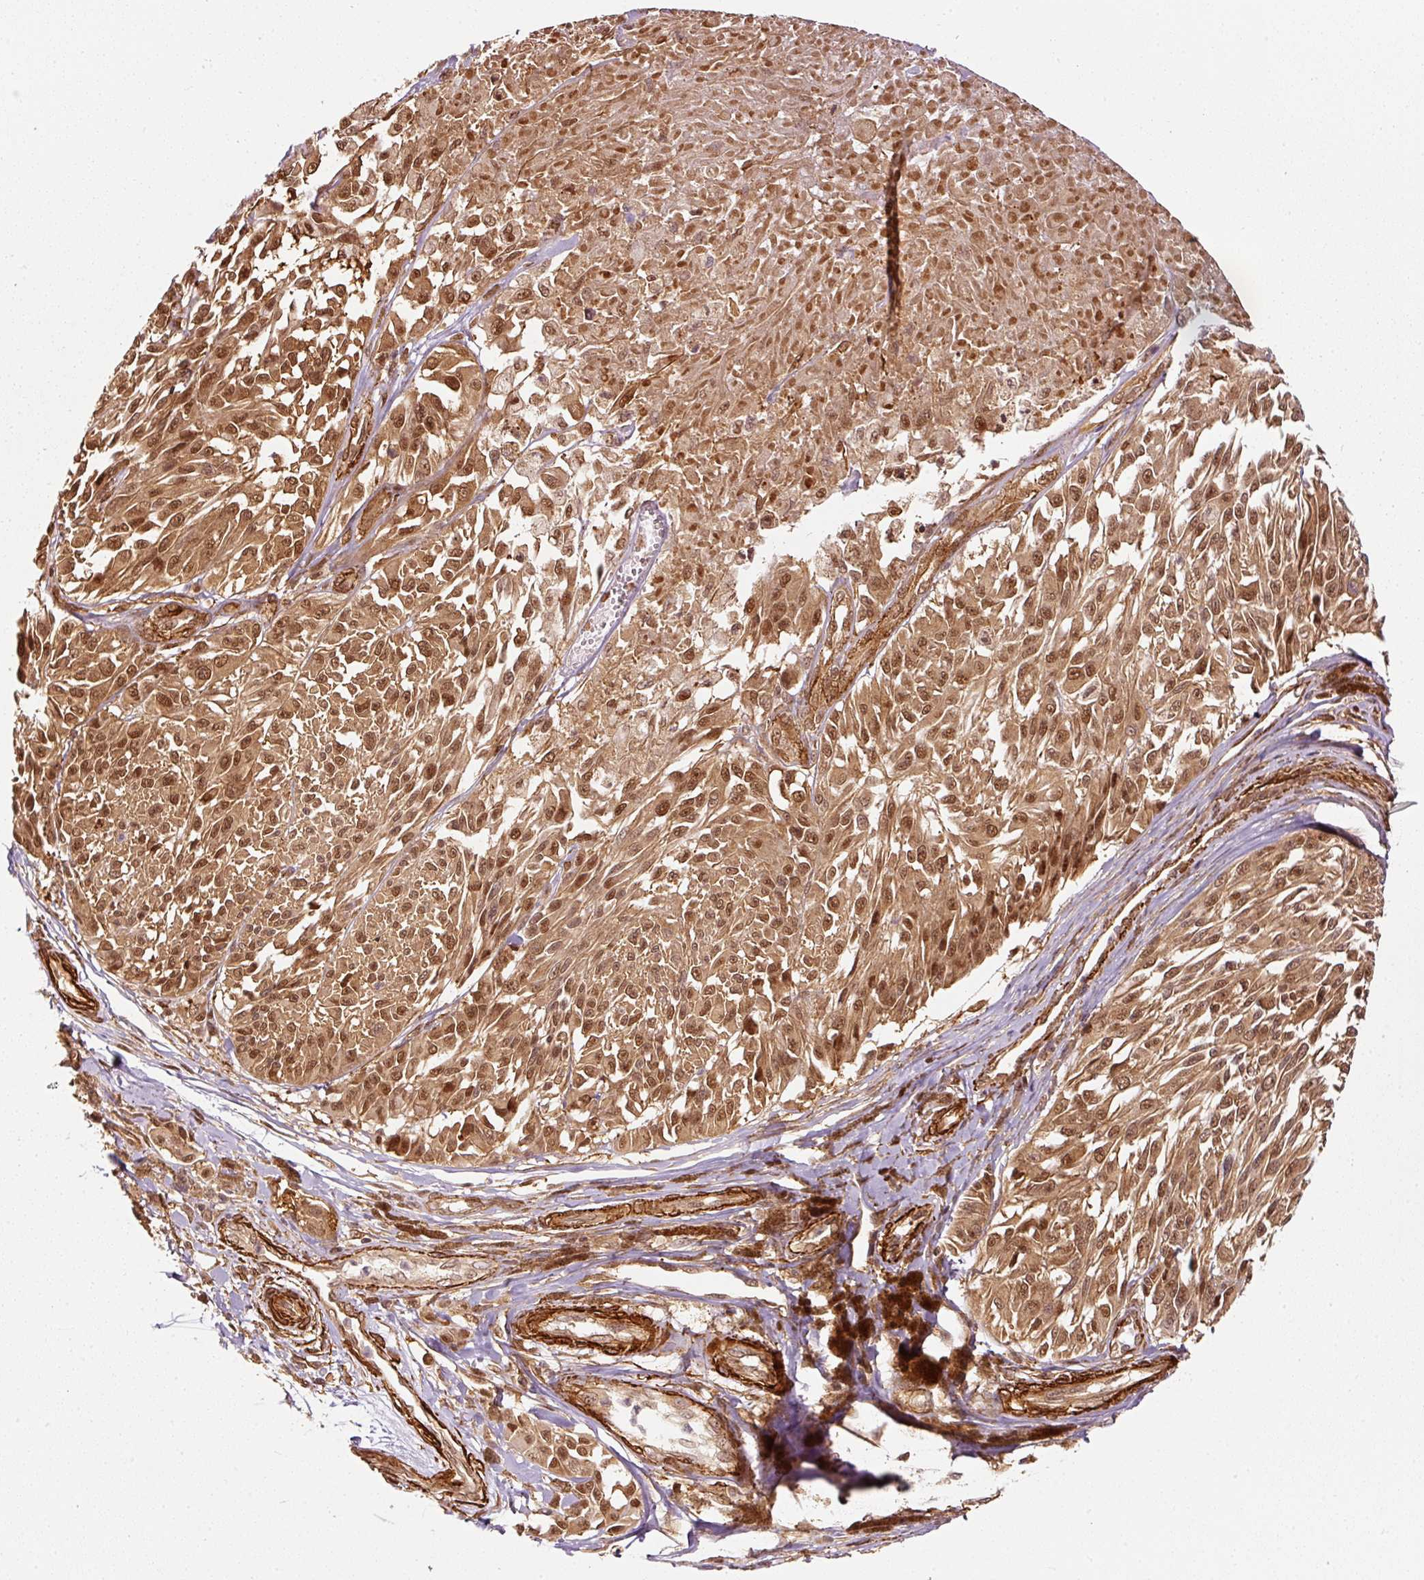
{"staining": {"intensity": "moderate", "quantity": ">75%", "location": "cytoplasmic/membranous,nuclear"}, "tissue": "melanoma", "cell_type": "Tumor cells", "image_type": "cancer", "snomed": [{"axis": "morphology", "description": "Malignant melanoma, NOS"}, {"axis": "topography", "description": "Skin"}], "caption": "Melanoma stained with a protein marker shows moderate staining in tumor cells.", "gene": "PSMD1", "patient": {"sex": "male", "age": 94}}